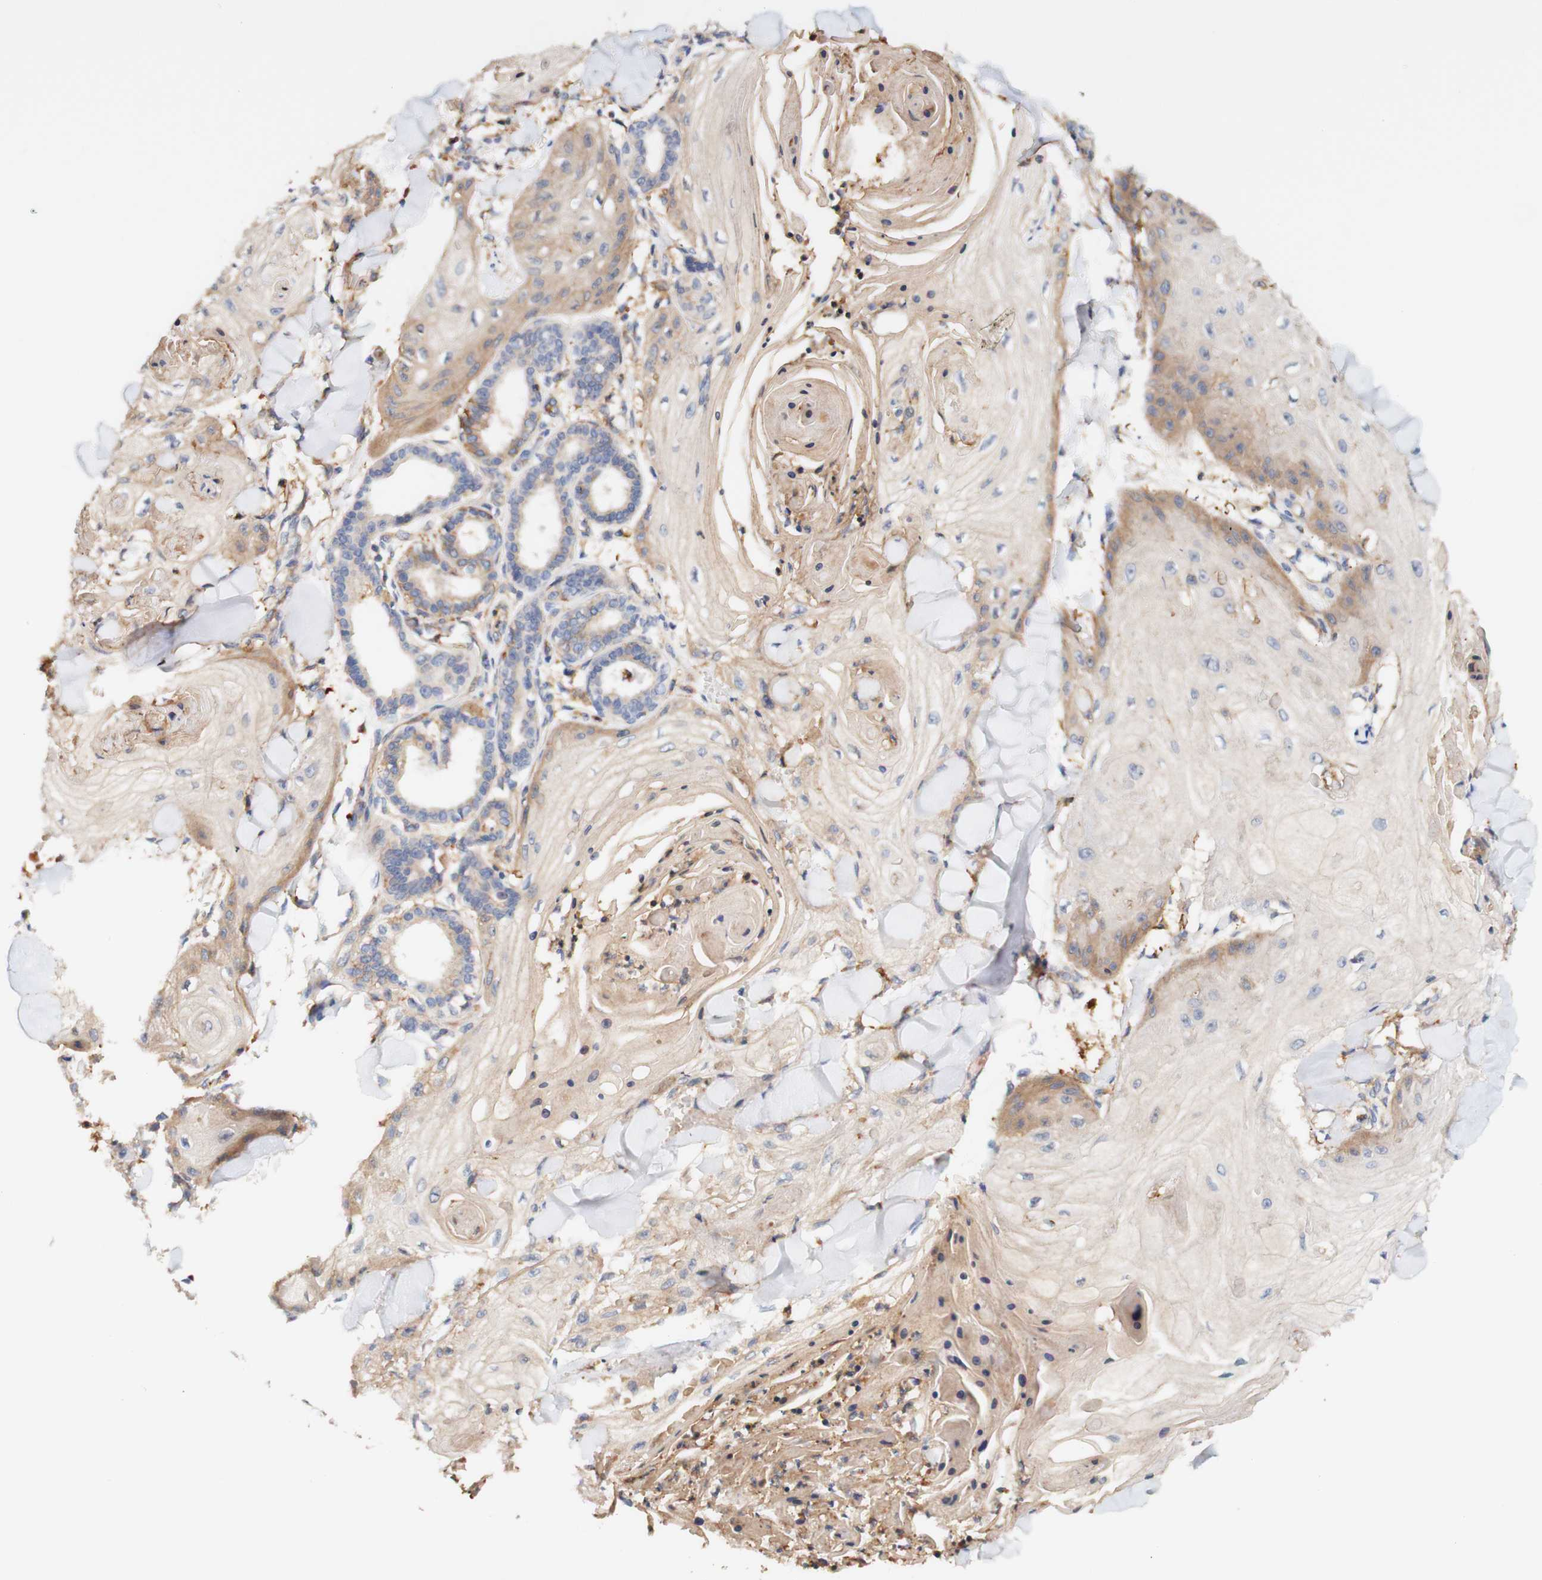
{"staining": {"intensity": "moderate", "quantity": "25%-75%", "location": "cytoplasmic/membranous"}, "tissue": "skin cancer", "cell_type": "Tumor cells", "image_type": "cancer", "snomed": [{"axis": "morphology", "description": "Squamous cell carcinoma, NOS"}, {"axis": "topography", "description": "Skin"}], "caption": "About 25%-75% of tumor cells in squamous cell carcinoma (skin) show moderate cytoplasmic/membranous protein staining as visualized by brown immunohistochemical staining.", "gene": "PCDH7", "patient": {"sex": "male", "age": 74}}